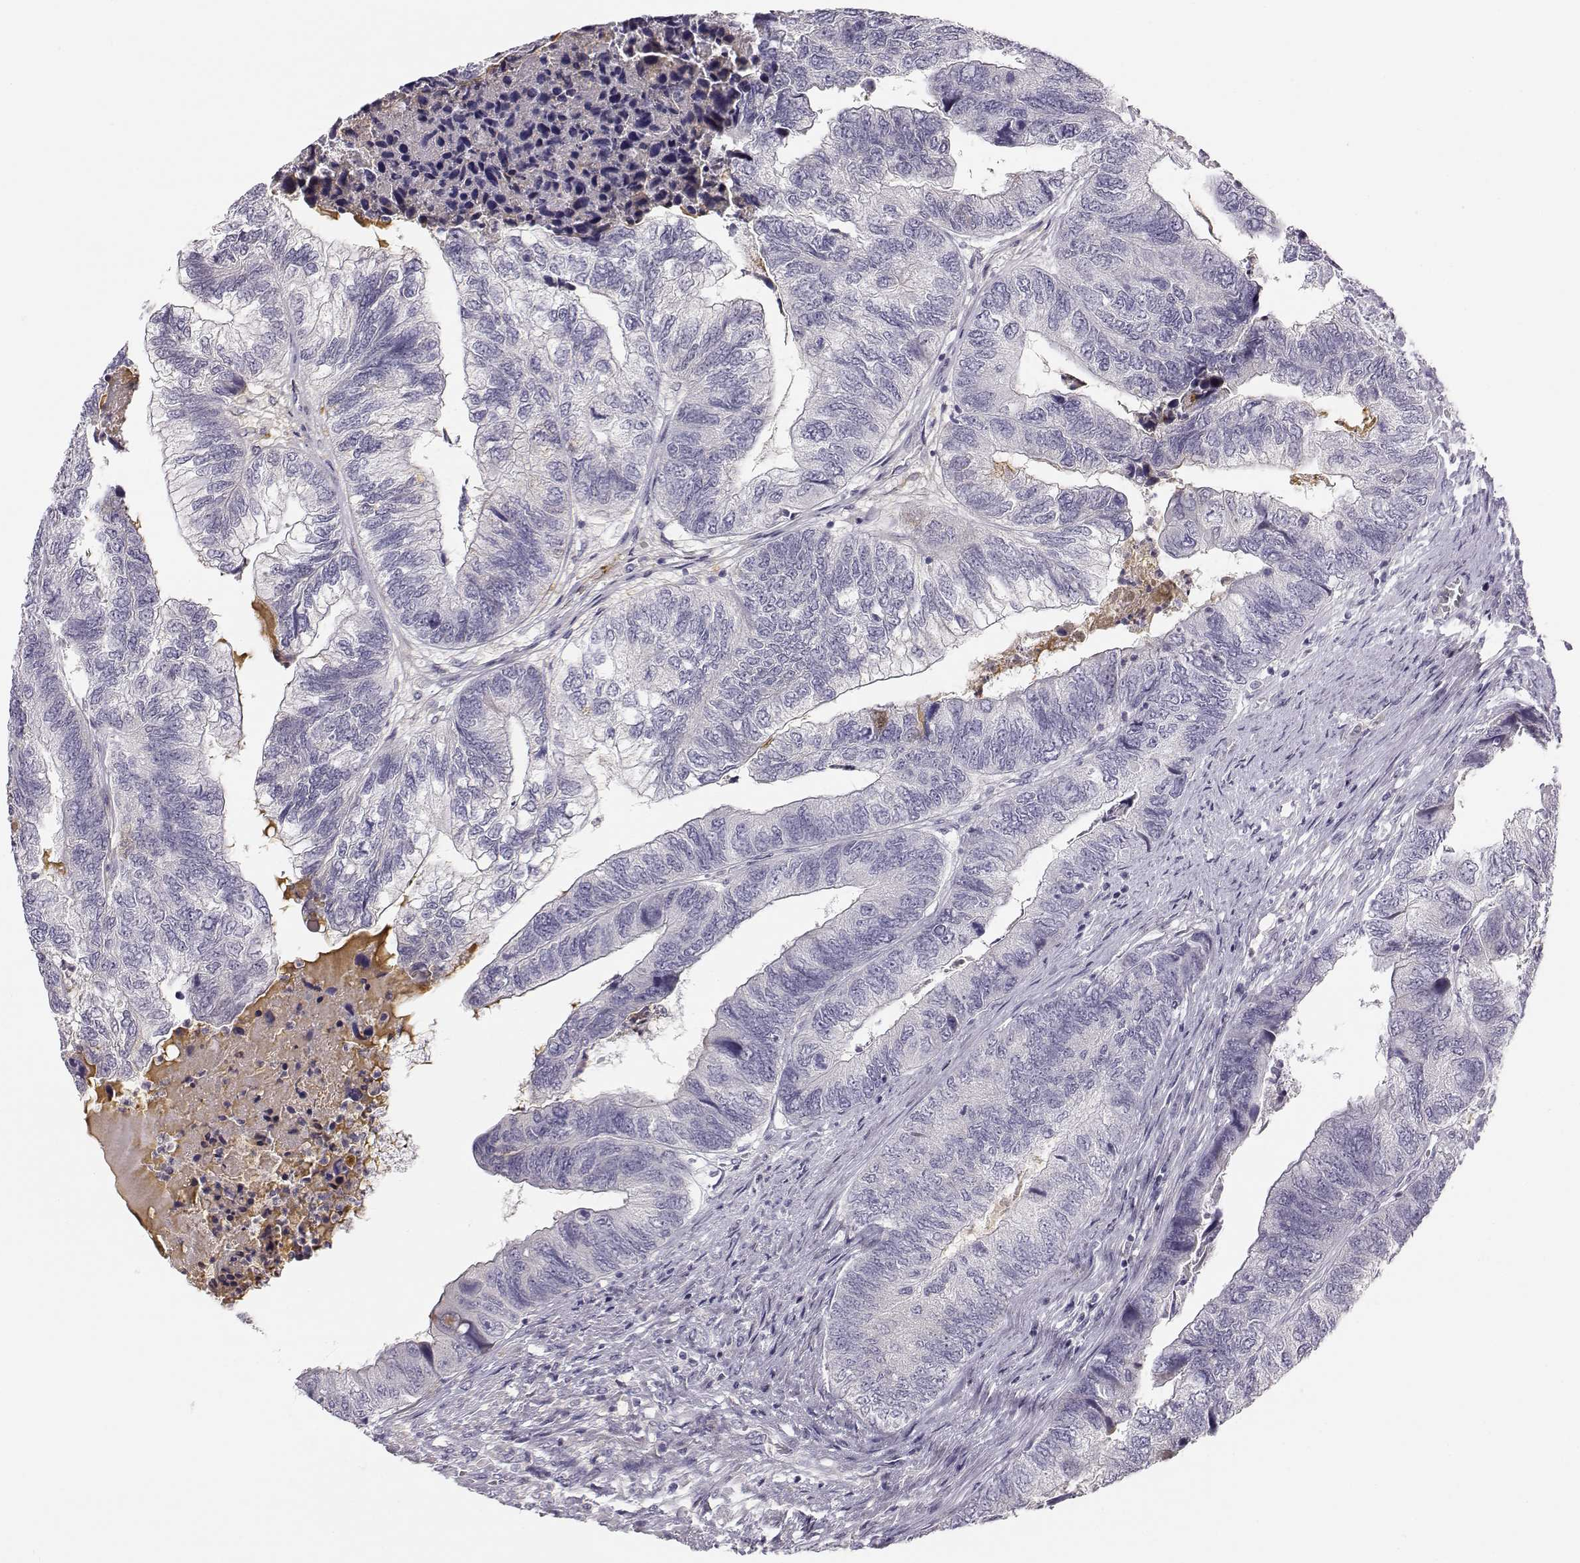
{"staining": {"intensity": "negative", "quantity": "none", "location": "none"}, "tissue": "colorectal cancer", "cell_type": "Tumor cells", "image_type": "cancer", "snomed": [{"axis": "morphology", "description": "Adenocarcinoma, NOS"}, {"axis": "topography", "description": "Colon"}], "caption": "The immunohistochemistry (IHC) photomicrograph has no significant positivity in tumor cells of colorectal cancer (adenocarcinoma) tissue.", "gene": "ACSL6", "patient": {"sex": "female", "age": 67}}